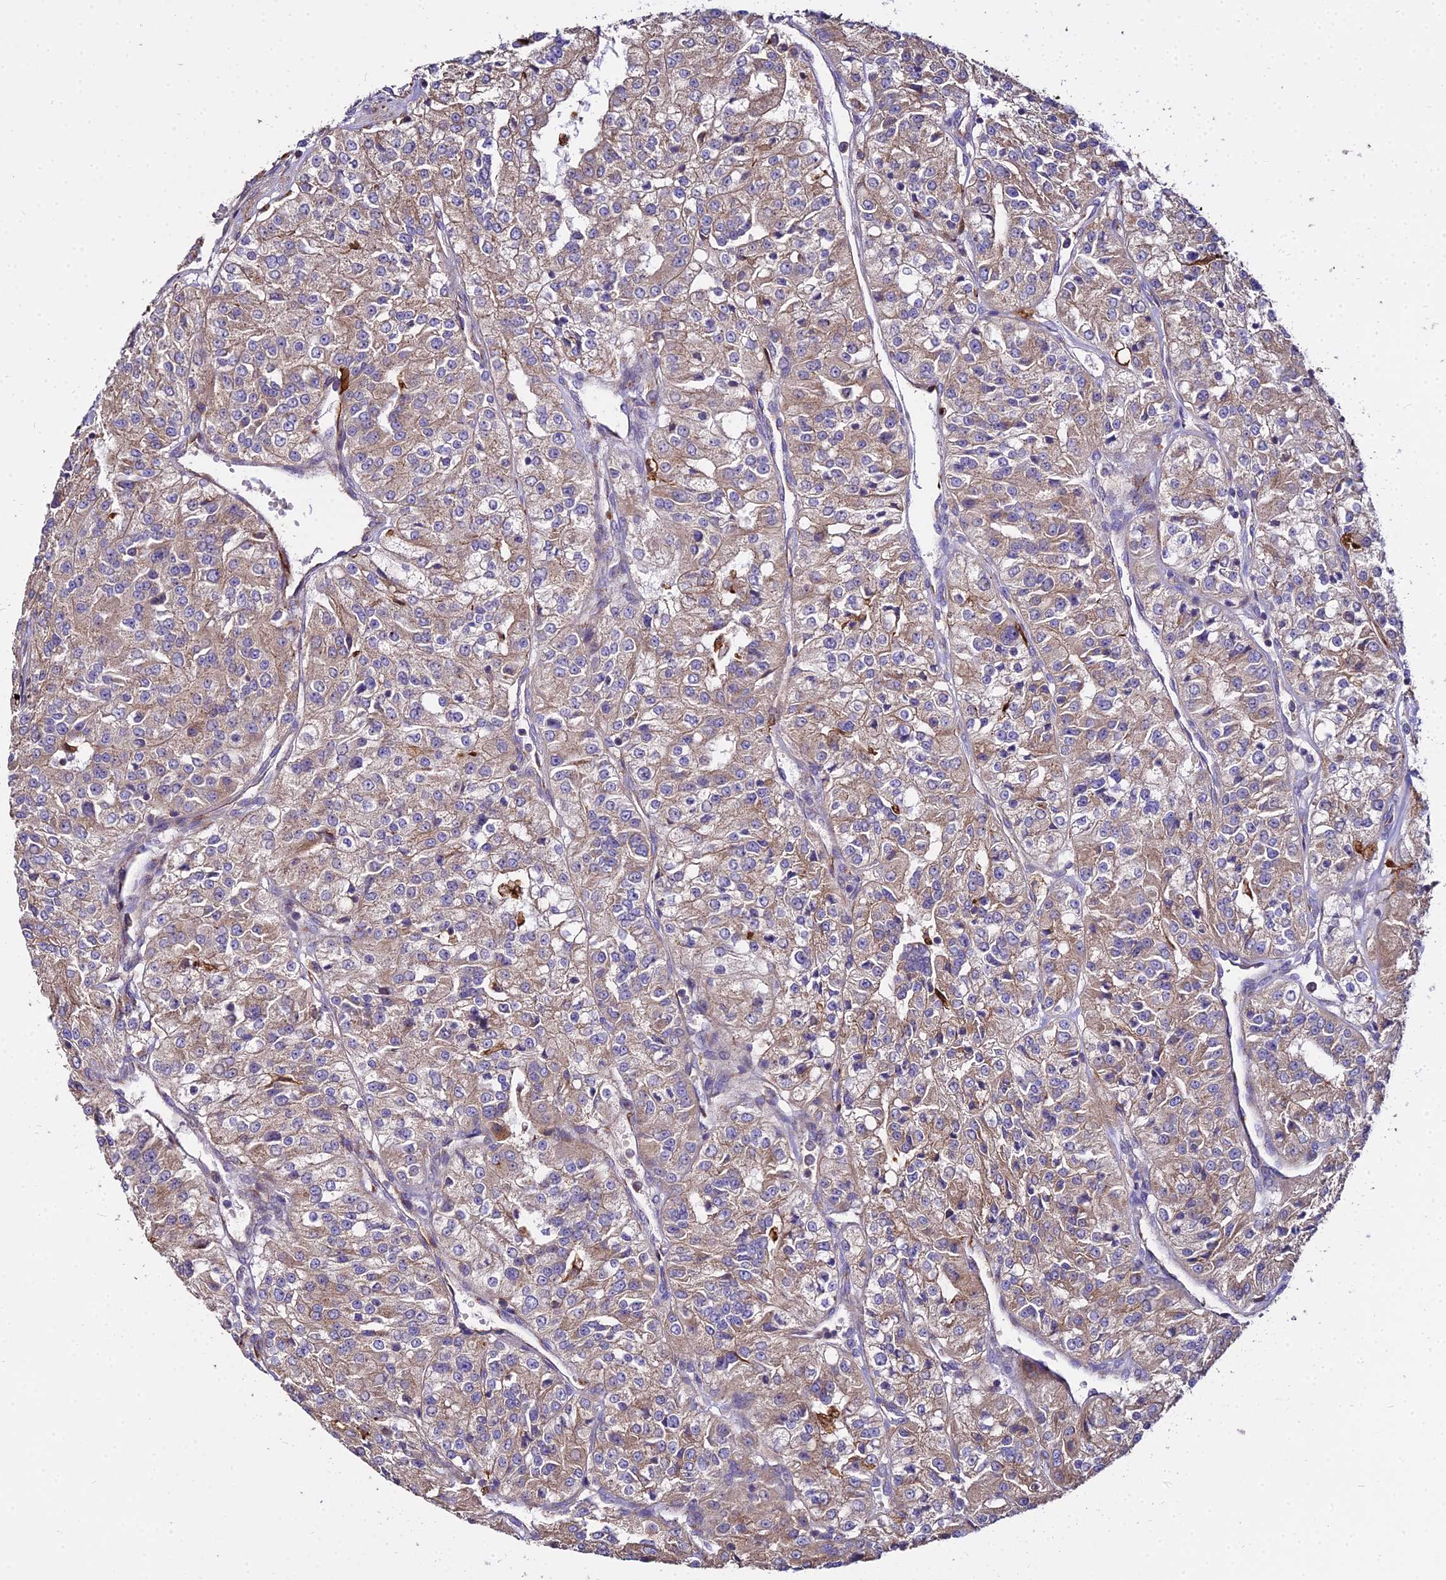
{"staining": {"intensity": "moderate", "quantity": ">75%", "location": "cytoplasmic/membranous"}, "tissue": "renal cancer", "cell_type": "Tumor cells", "image_type": "cancer", "snomed": [{"axis": "morphology", "description": "Adenocarcinoma, NOS"}, {"axis": "topography", "description": "Kidney"}], "caption": "Moderate cytoplasmic/membranous expression for a protein is identified in about >75% of tumor cells of renal cancer (adenocarcinoma) using IHC.", "gene": "PEX19", "patient": {"sex": "female", "age": 63}}